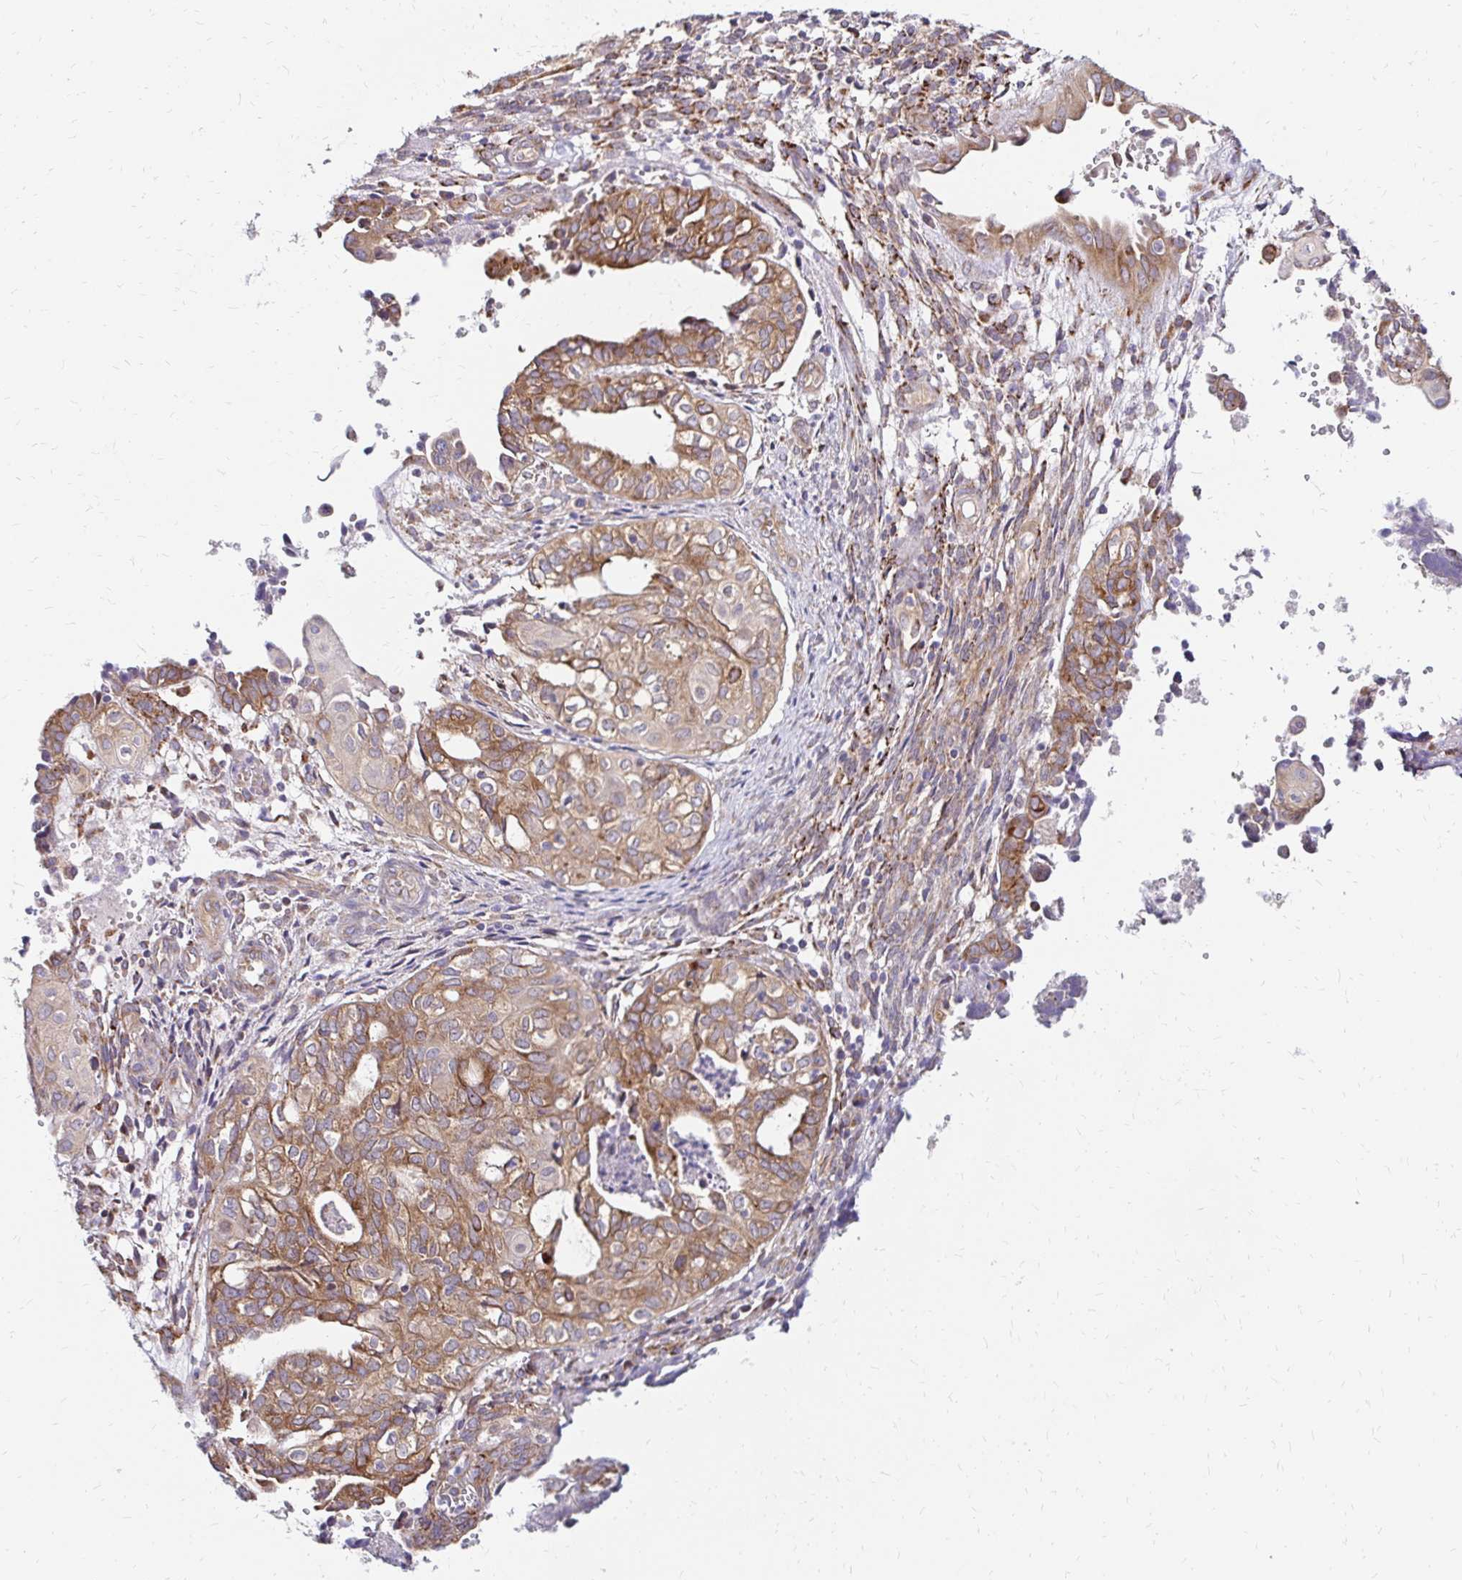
{"staining": {"intensity": "moderate", "quantity": ">75%", "location": "cytoplasmic/membranous"}, "tissue": "ovarian cancer", "cell_type": "Tumor cells", "image_type": "cancer", "snomed": [{"axis": "morphology", "description": "Carcinoma, endometroid"}, {"axis": "topography", "description": "Ovary"}], "caption": "DAB (3,3'-diaminobenzidine) immunohistochemical staining of human ovarian endometroid carcinoma reveals moderate cytoplasmic/membranous protein positivity in about >75% of tumor cells. (Brightfield microscopy of DAB IHC at high magnification).", "gene": "IDUA", "patient": {"sex": "female", "age": 64}}